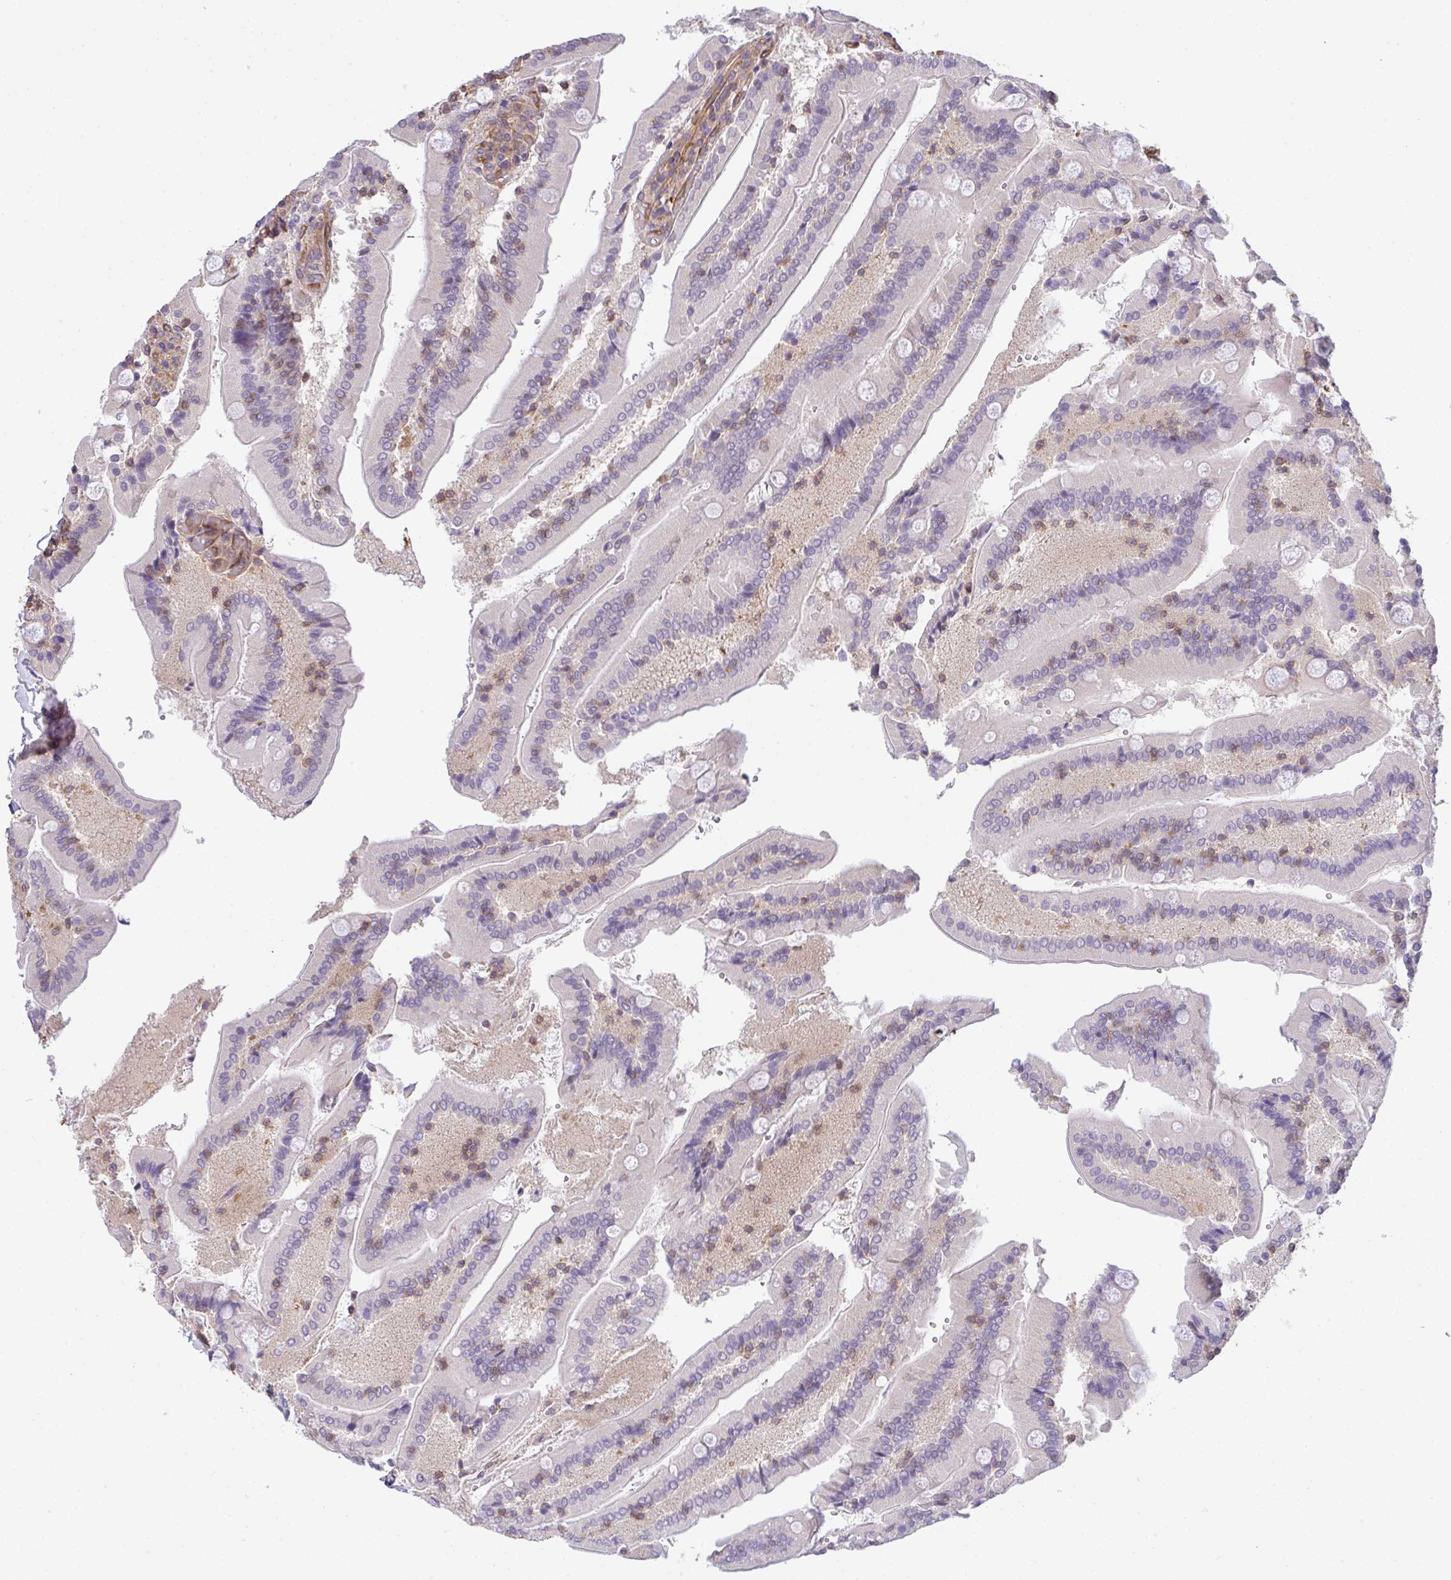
{"staining": {"intensity": "weak", "quantity": "25%-75%", "location": "cytoplasmic/membranous"}, "tissue": "duodenum", "cell_type": "Glandular cells", "image_type": "normal", "snomed": [{"axis": "morphology", "description": "Normal tissue, NOS"}, {"axis": "topography", "description": "Duodenum"}], "caption": "Immunohistochemical staining of unremarkable human duodenum reveals low levels of weak cytoplasmic/membranous positivity in about 25%-75% of glandular cells. Using DAB (3,3'-diaminobenzidine) (brown) and hematoxylin (blue) stains, captured at high magnification using brightfield microscopy.", "gene": "TMEM229A", "patient": {"sex": "female", "age": 62}}